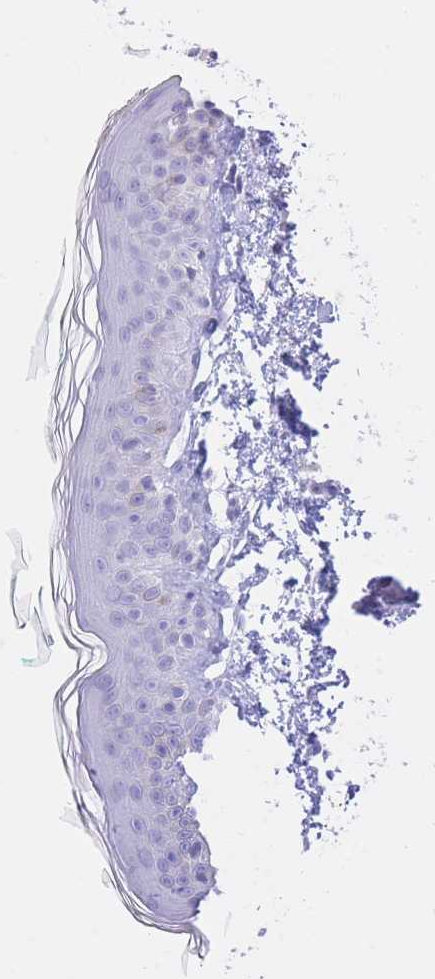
{"staining": {"intensity": "negative", "quantity": "none", "location": "none"}, "tissue": "skin", "cell_type": "Fibroblasts", "image_type": "normal", "snomed": [{"axis": "morphology", "description": "Normal tissue, NOS"}, {"axis": "topography", "description": "Skin"}], "caption": "High magnification brightfield microscopy of normal skin stained with DAB (3,3'-diaminobenzidine) (brown) and counterstained with hematoxylin (blue): fibroblasts show no significant staining.", "gene": "SSUH2", "patient": {"sex": "male", "age": 66}}